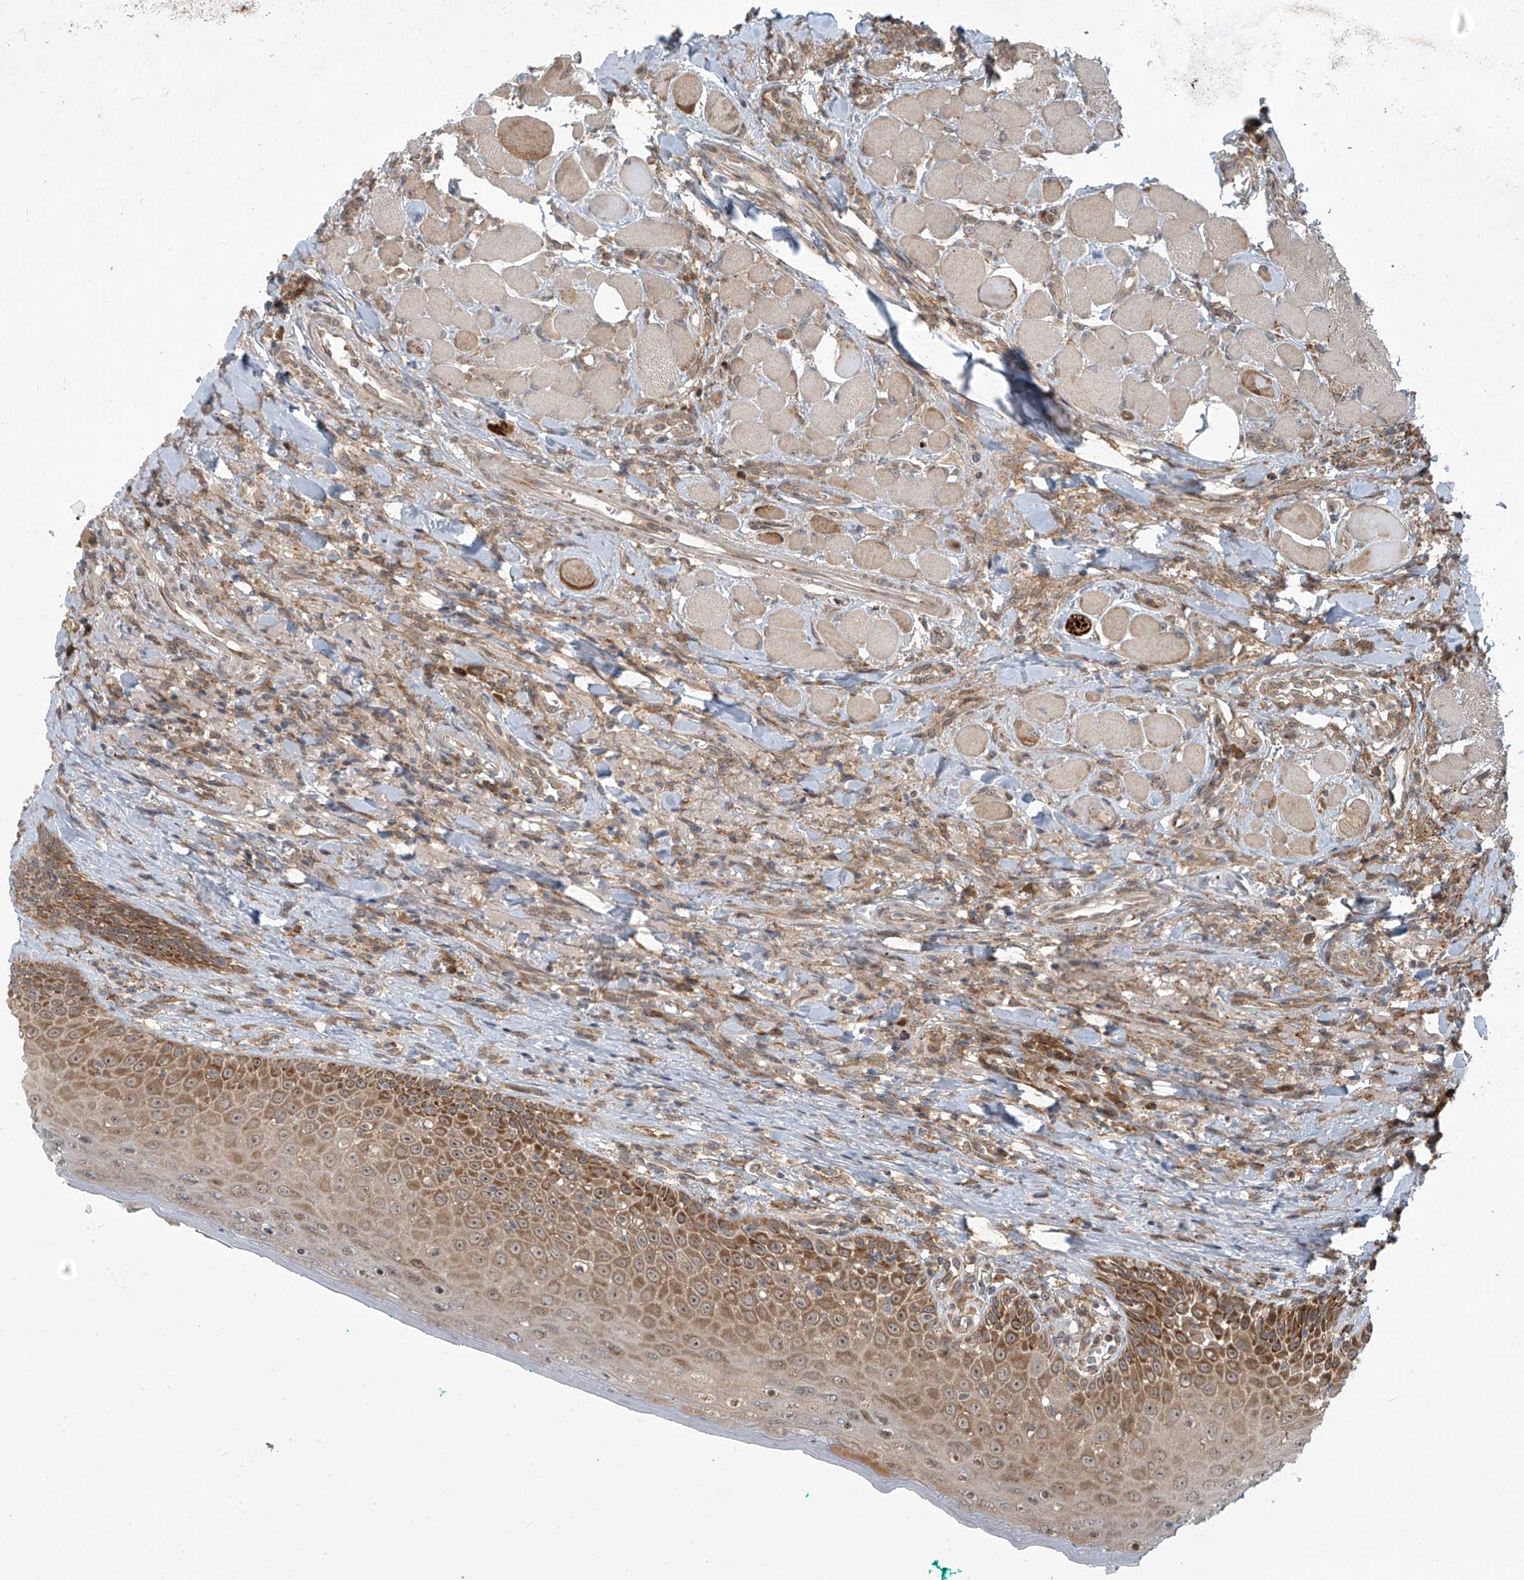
{"staining": {"intensity": "strong", "quantity": ">75%", "location": "cytoplasmic/membranous"}, "tissue": "oral mucosa", "cell_type": "Squamous epithelial cells", "image_type": "normal", "snomed": [{"axis": "morphology", "description": "Normal tissue, NOS"}, {"axis": "topography", "description": "Oral tissue"}], "caption": "Immunohistochemistry (IHC) staining of unremarkable oral mucosa, which demonstrates high levels of strong cytoplasmic/membranous positivity in approximately >75% of squamous epithelial cells indicating strong cytoplasmic/membranous protein positivity. The staining was performed using DAB (brown) for protein detection and nuclei were counterstained in hematoxylin (blue).", "gene": "KATNIP", "patient": {"sex": "female", "age": 70}}